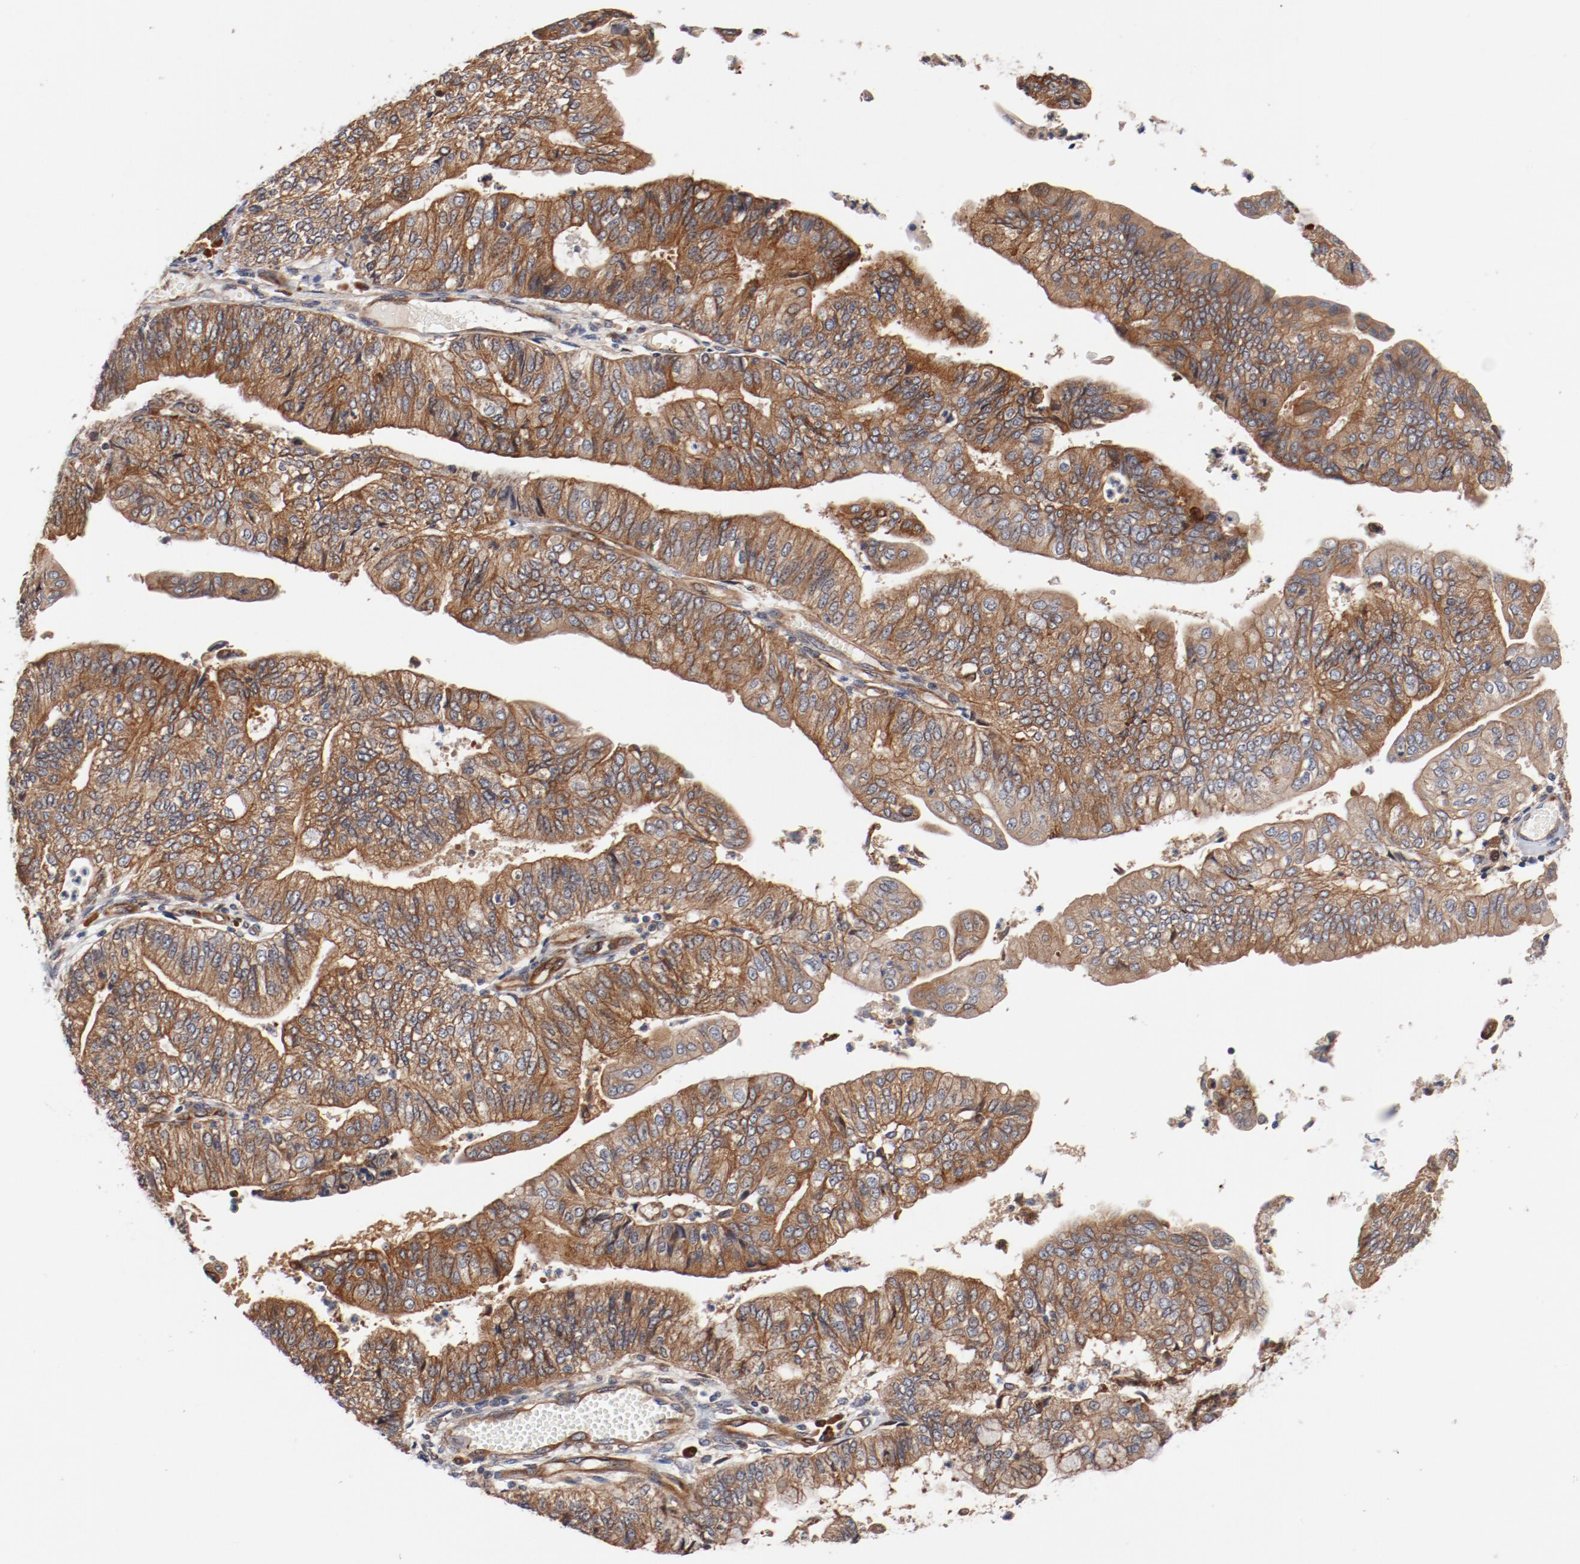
{"staining": {"intensity": "moderate", "quantity": ">75%", "location": "cytoplasmic/membranous"}, "tissue": "endometrial cancer", "cell_type": "Tumor cells", "image_type": "cancer", "snomed": [{"axis": "morphology", "description": "Adenocarcinoma, NOS"}, {"axis": "topography", "description": "Endometrium"}], "caption": "Tumor cells show moderate cytoplasmic/membranous positivity in approximately >75% of cells in endometrial cancer (adenocarcinoma).", "gene": "PITPNM2", "patient": {"sex": "female", "age": 59}}